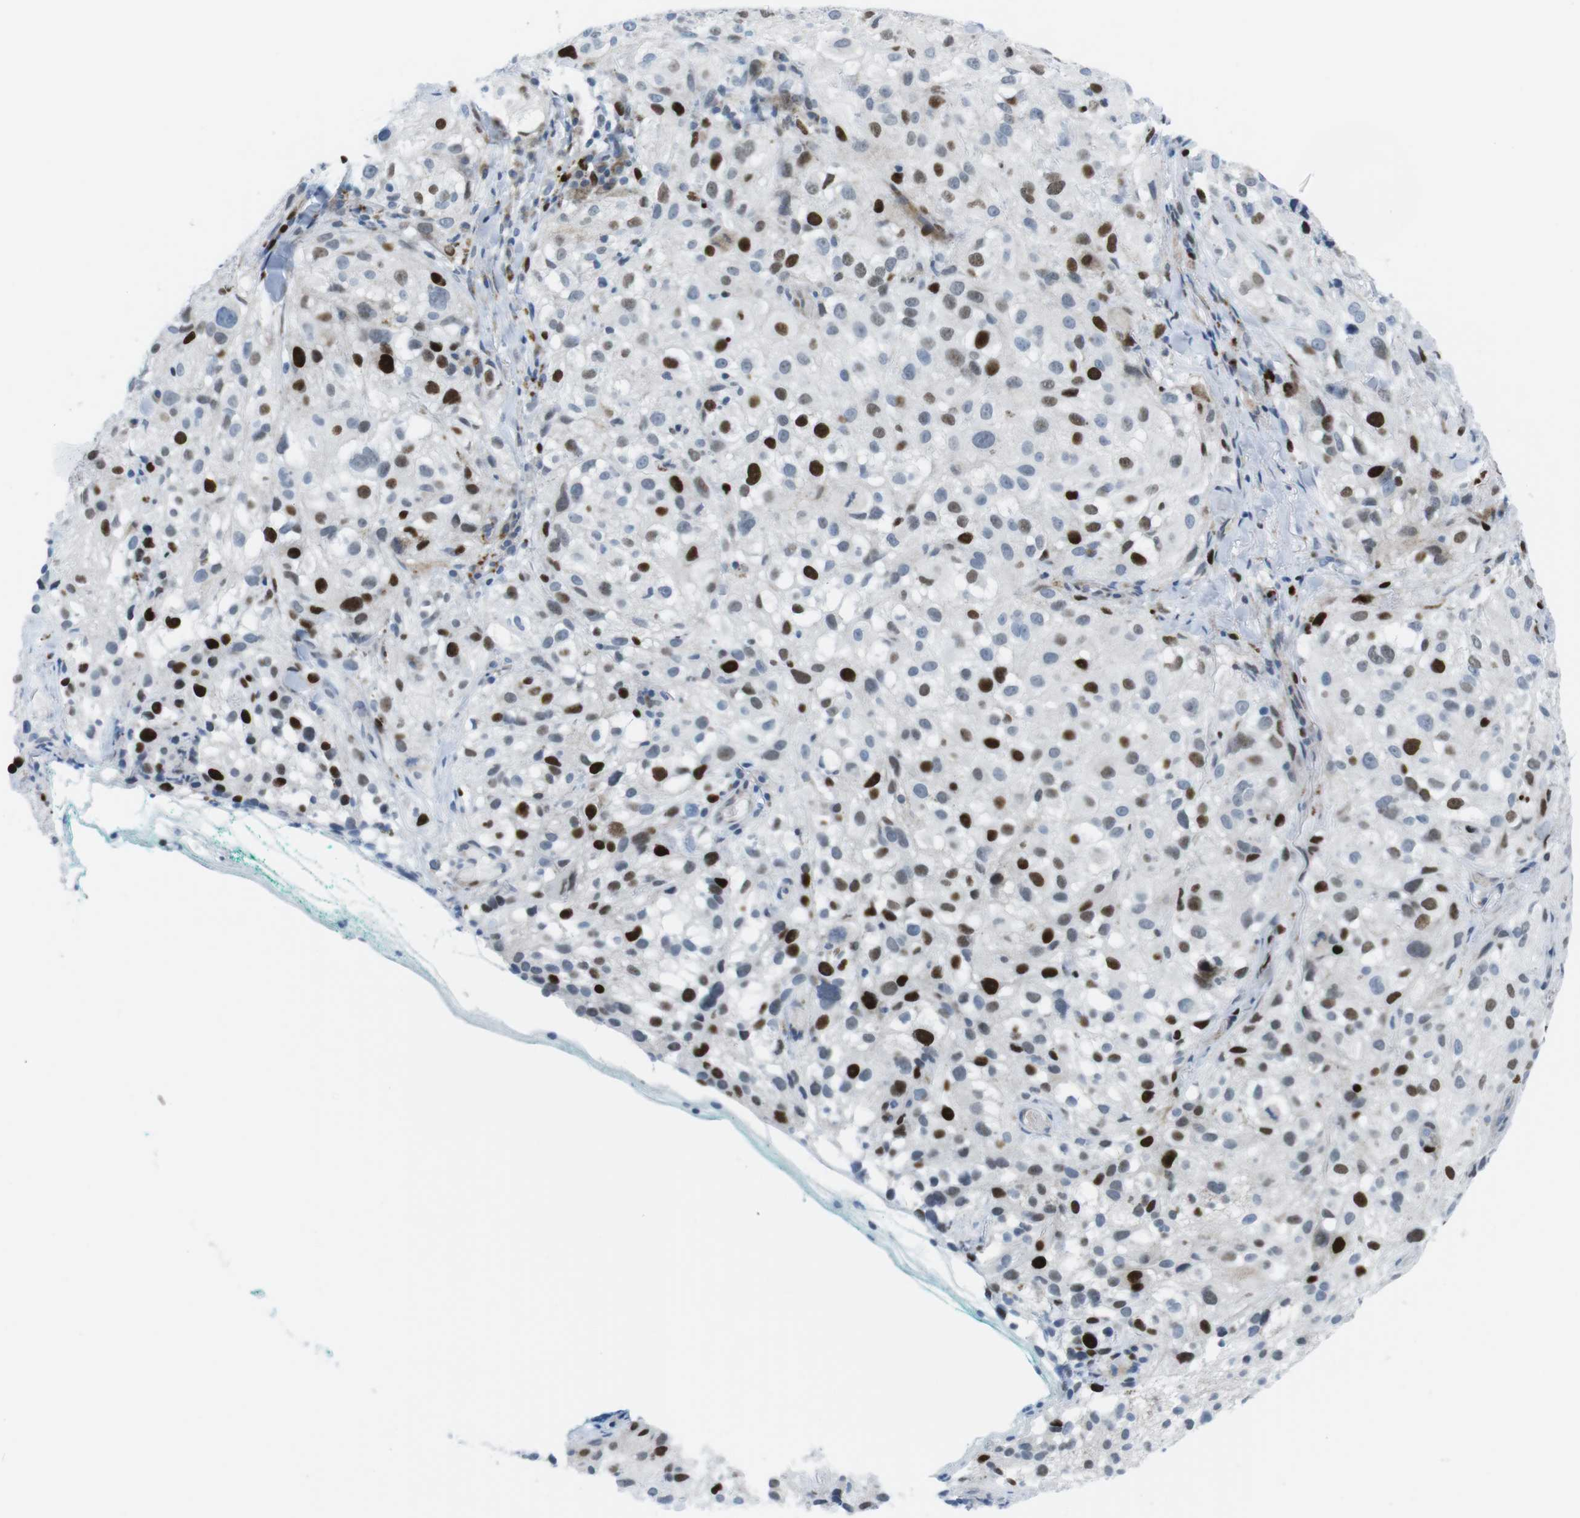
{"staining": {"intensity": "strong", "quantity": "25%-75%", "location": "nuclear"}, "tissue": "melanoma", "cell_type": "Tumor cells", "image_type": "cancer", "snomed": [{"axis": "morphology", "description": "Necrosis, NOS"}, {"axis": "morphology", "description": "Malignant melanoma, NOS"}, {"axis": "topography", "description": "Skin"}], "caption": "Malignant melanoma was stained to show a protein in brown. There is high levels of strong nuclear positivity in approximately 25%-75% of tumor cells. The protein is stained brown, and the nuclei are stained in blue (DAB IHC with brightfield microscopy, high magnification).", "gene": "CHAF1A", "patient": {"sex": "female", "age": 87}}